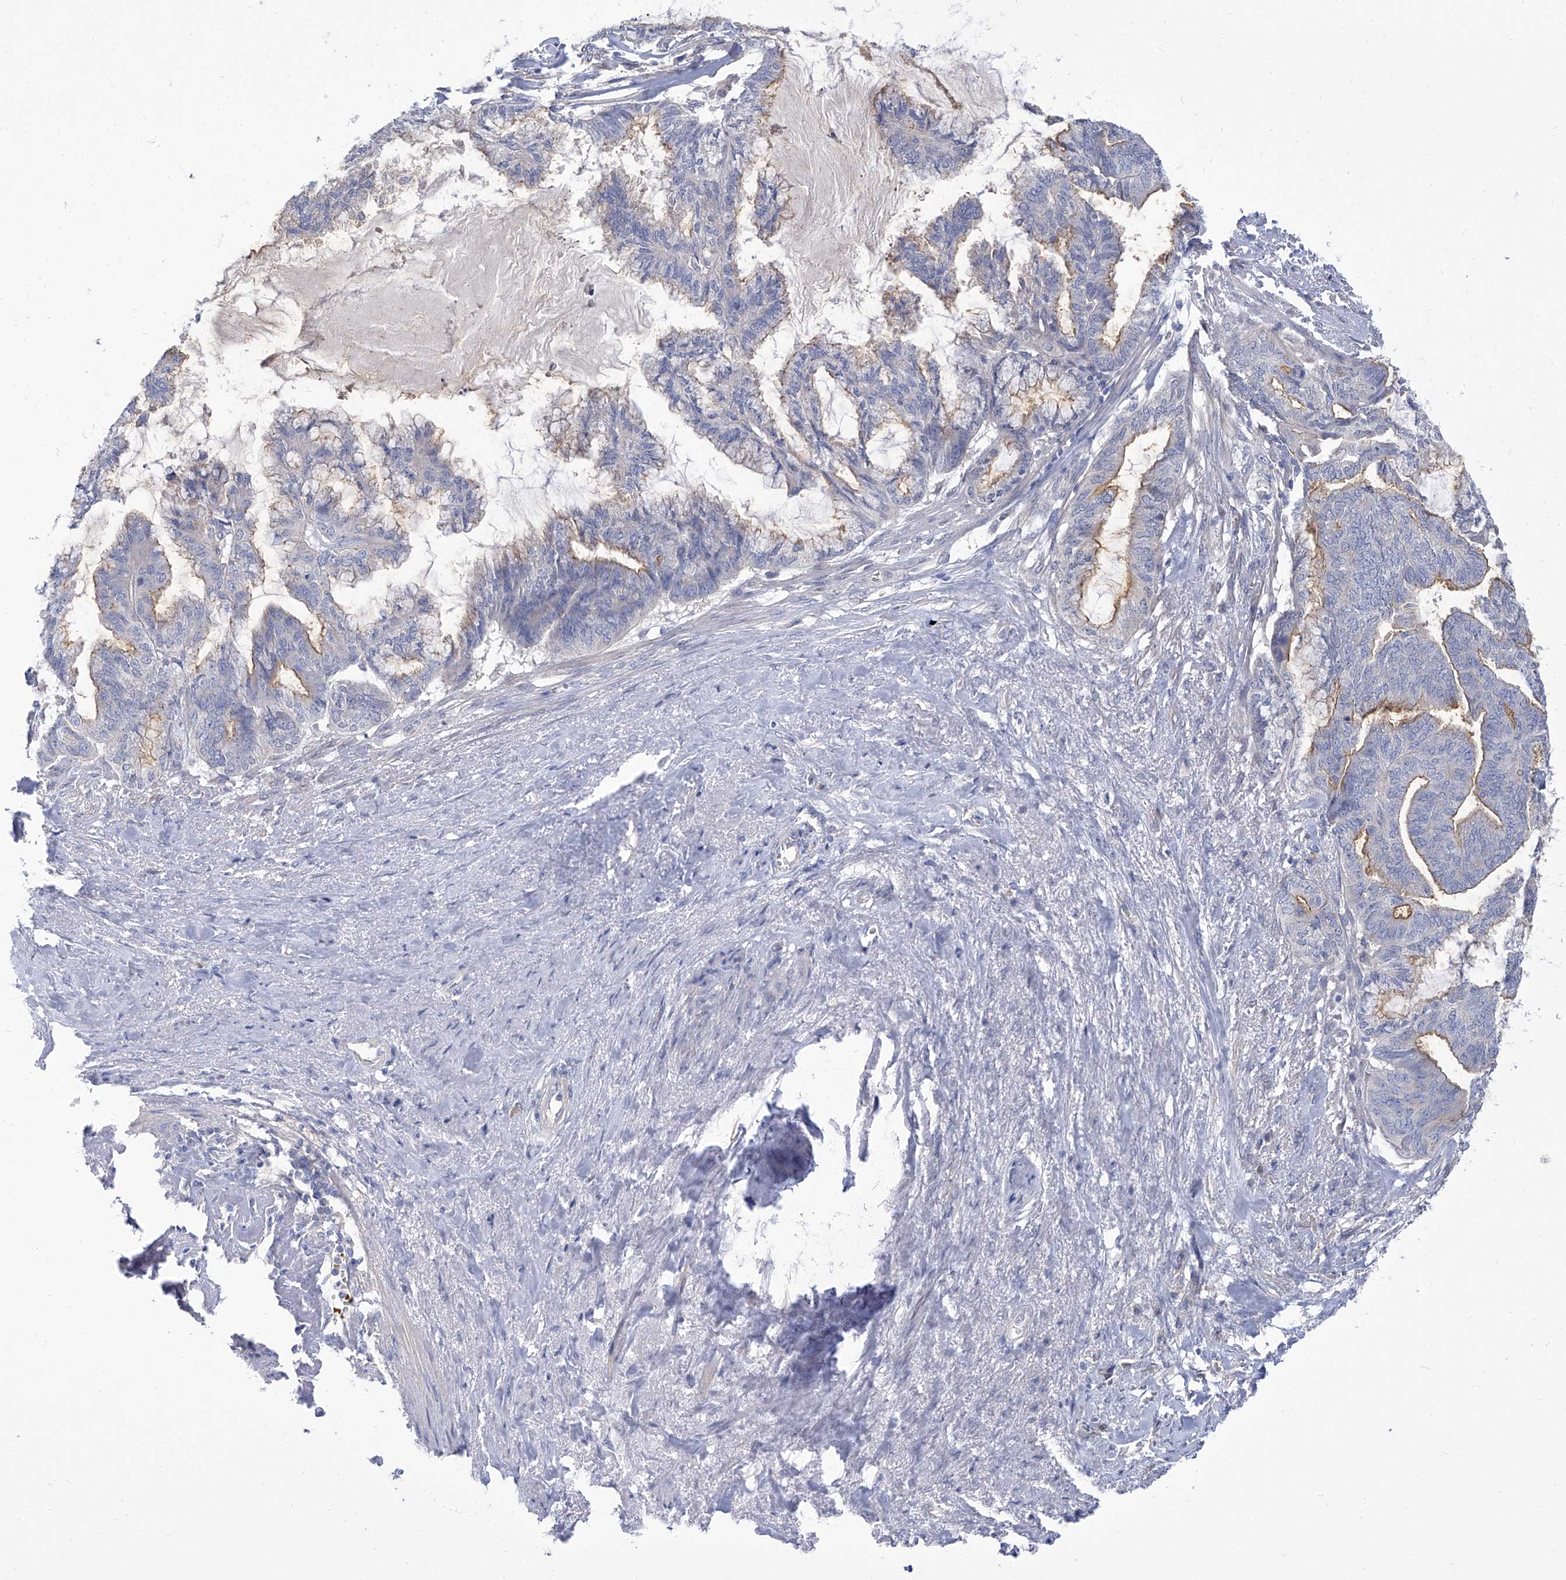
{"staining": {"intensity": "moderate", "quantity": "25%-75%", "location": "cytoplasmic/membranous"}, "tissue": "endometrial cancer", "cell_type": "Tumor cells", "image_type": "cancer", "snomed": [{"axis": "morphology", "description": "Adenocarcinoma, NOS"}, {"axis": "topography", "description": "Endometrium"}], "caption": "Immunohistochemical staining of human endometrial adenocarcinoma shows medium levels of moderate cytoplasmic/membranous protein expression in about 25%-75% of tumor cells.", "gene": "PARD3", "patient": {"sex": "female", "age": 86}}